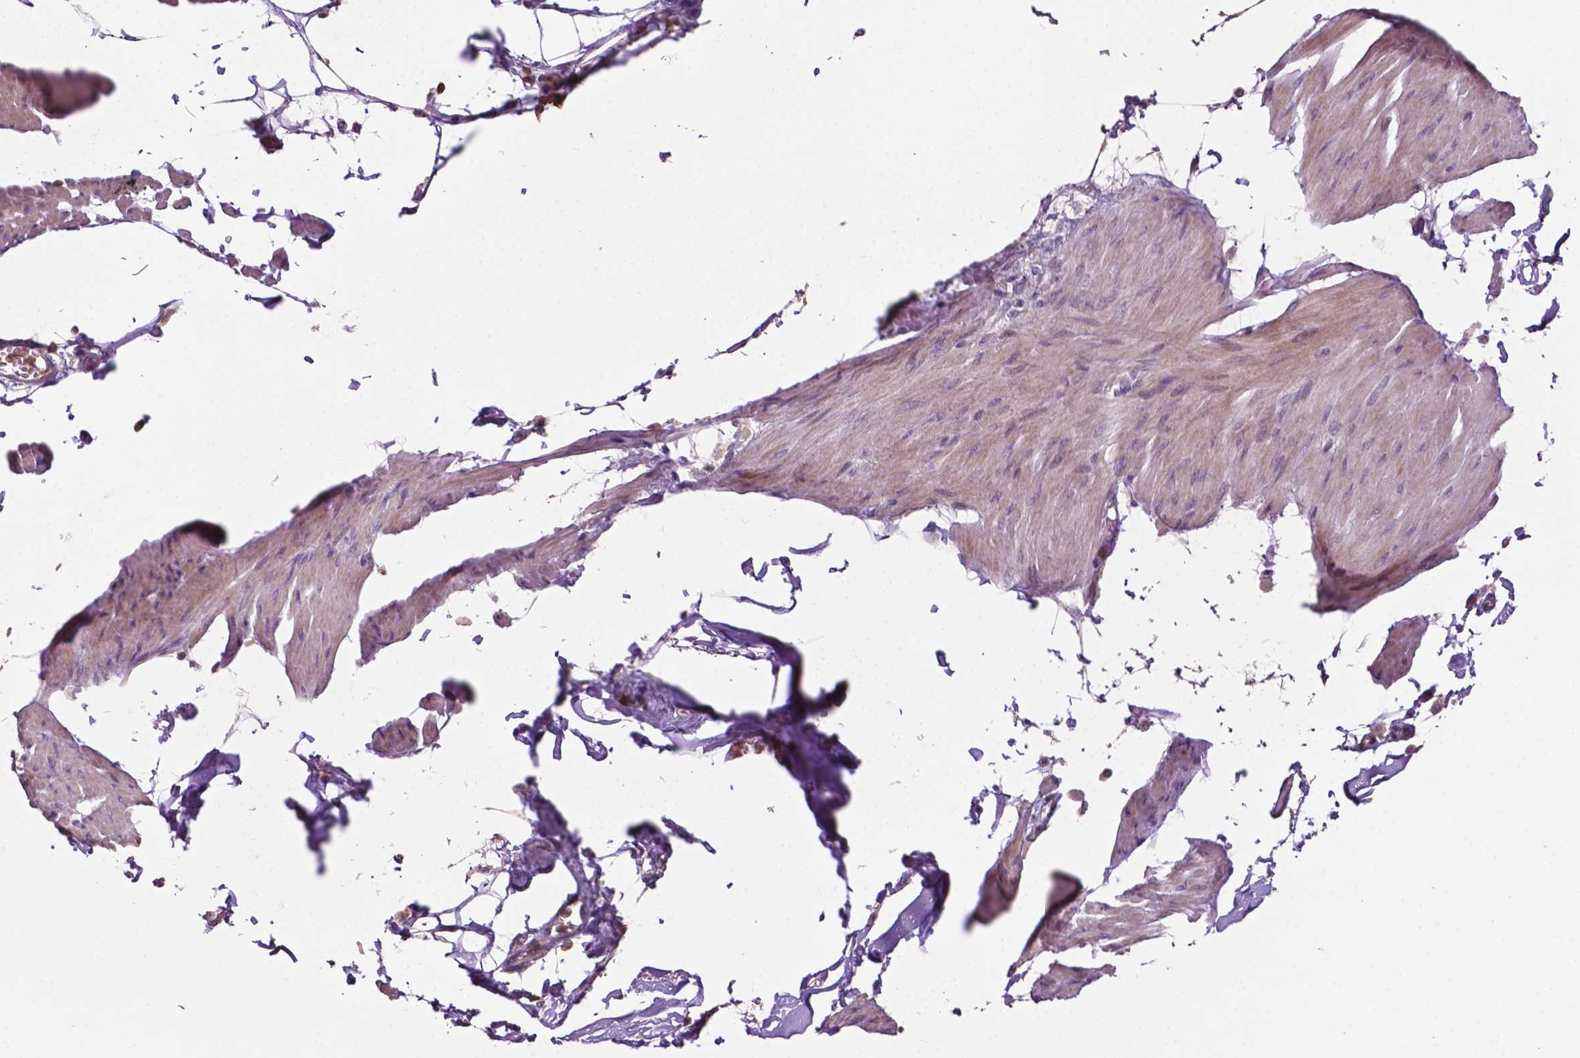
{"staining": {"intensity": "weak", "quantity": "25%-75%", "location": "cytoplasmic/membranous"}, "tissue": "smooth muscle", "cell_type": "Smooth muscle cells", "image_type": "normal", "snomed": [{"axis": "morphology", "description": "Normal tissue, NOS"}, {"axis": "topography", "description": "Adipose tissue"}, {"axis": "topography", "description": "Smooth muscle"}, {"axis": "topography", "description": "Peripheral nerve tissue"}], "caption": "Unremarkable smooth muscle exhibits weak cytoplasmic/membranous staining in approximately 25%-75% of smooth muscle cells, visualized by immunohistochemistry.", "gene": "TBC1D10C", "patient": {"sex": "male", "age": 83}}